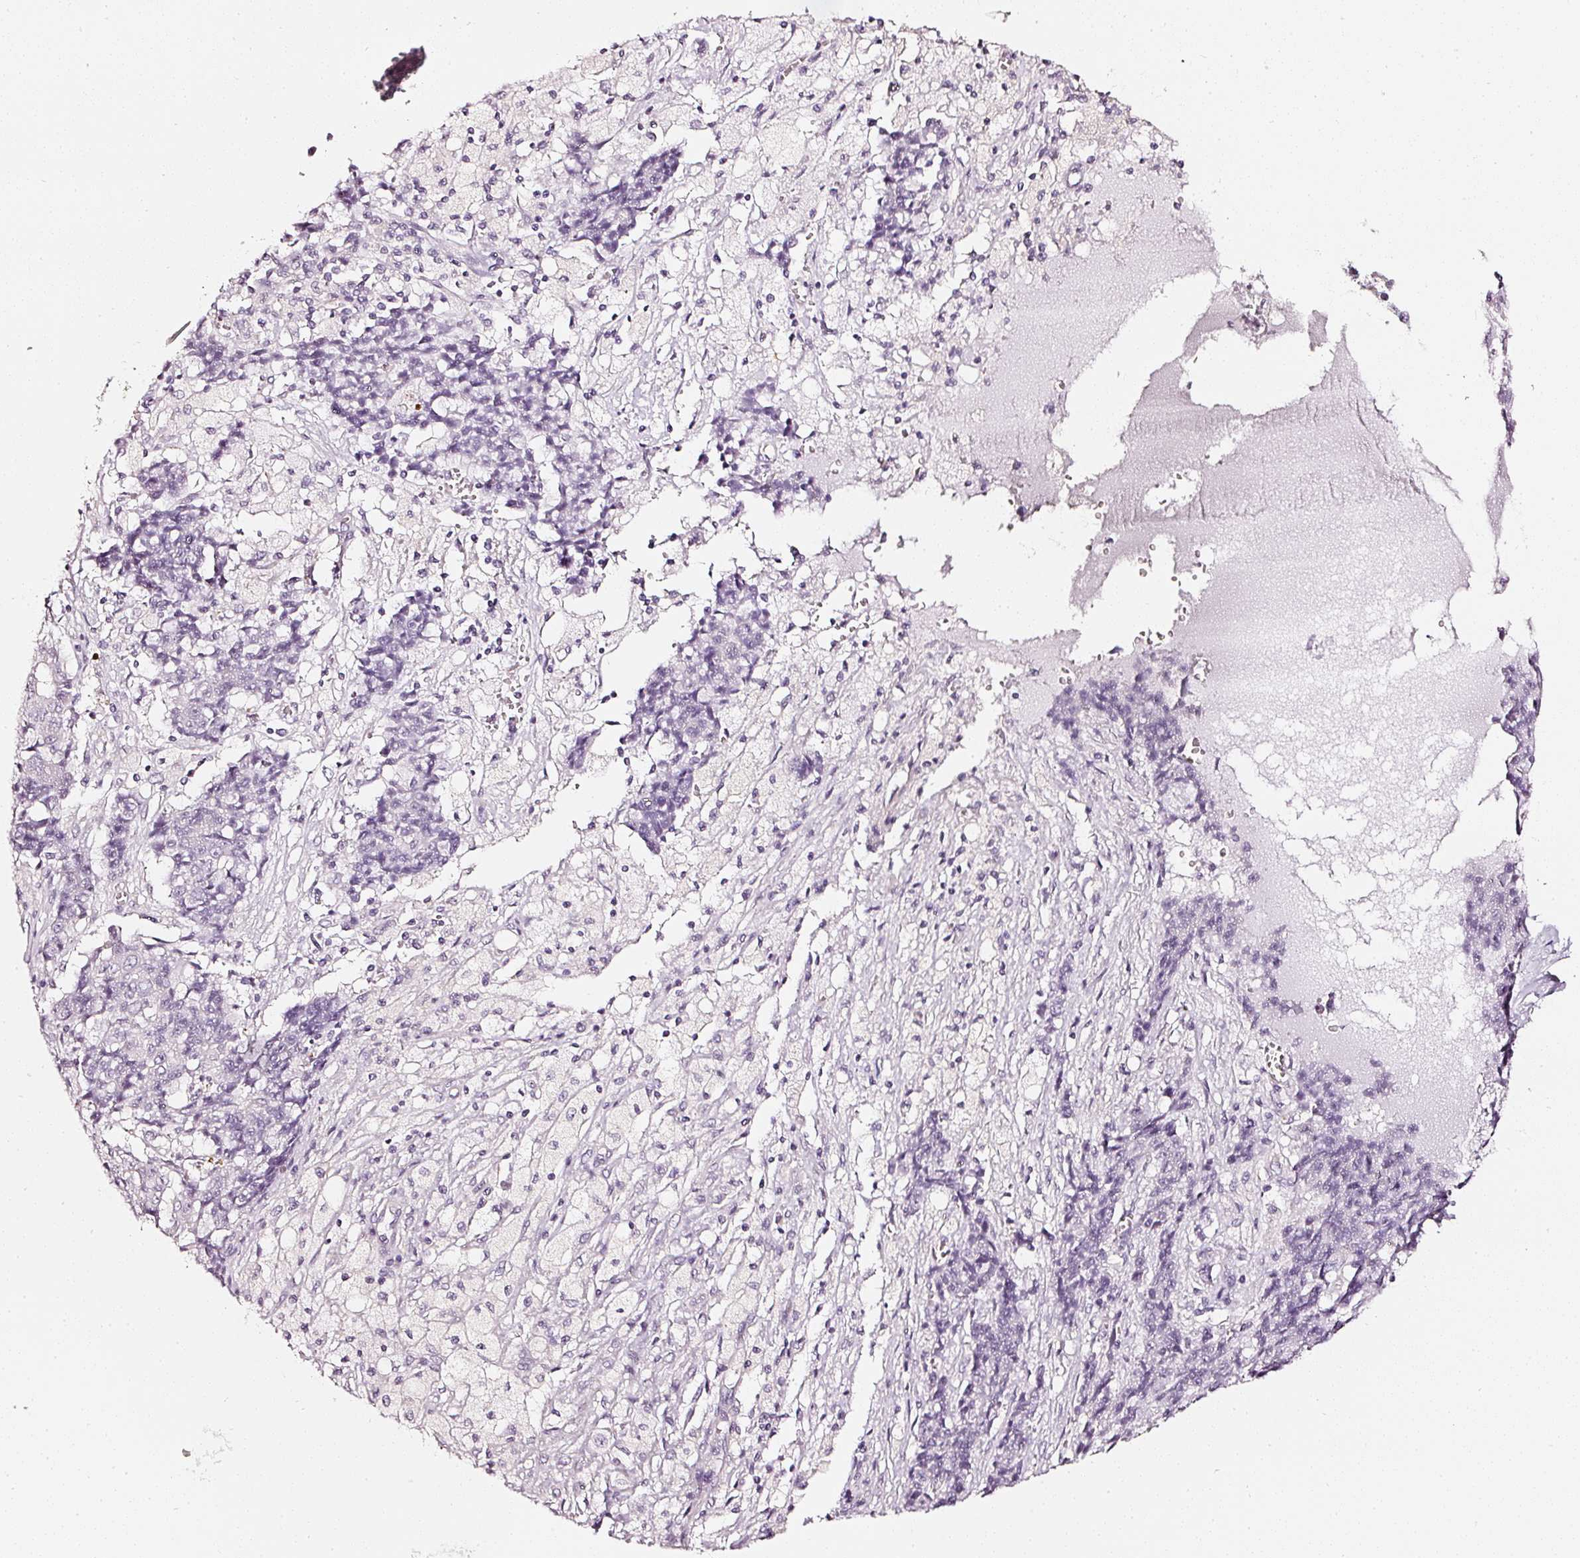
{"staining": {"intensity": "negative", "quantity": "none", "location": "none"}, "tissue": "ovarian cancer", "cell_type": "Tumor cells", "image_type": "cancer", "snomed": [{"axis": "morphology", "description": "Carcinoma, endometroid"}, {"axis": "topography", "description": "Ovary"}], "caption": "A photomicrograph of human endometroid carcinoma (ovarian) is negative for staining in tumor cells. (DAB (3,3'-diaminobenzidine) immunohistochemistry visualized using brightfield microscopy, high magnification).", "gene": "CNP", "patient": {"sex": "female", "age": 42}}